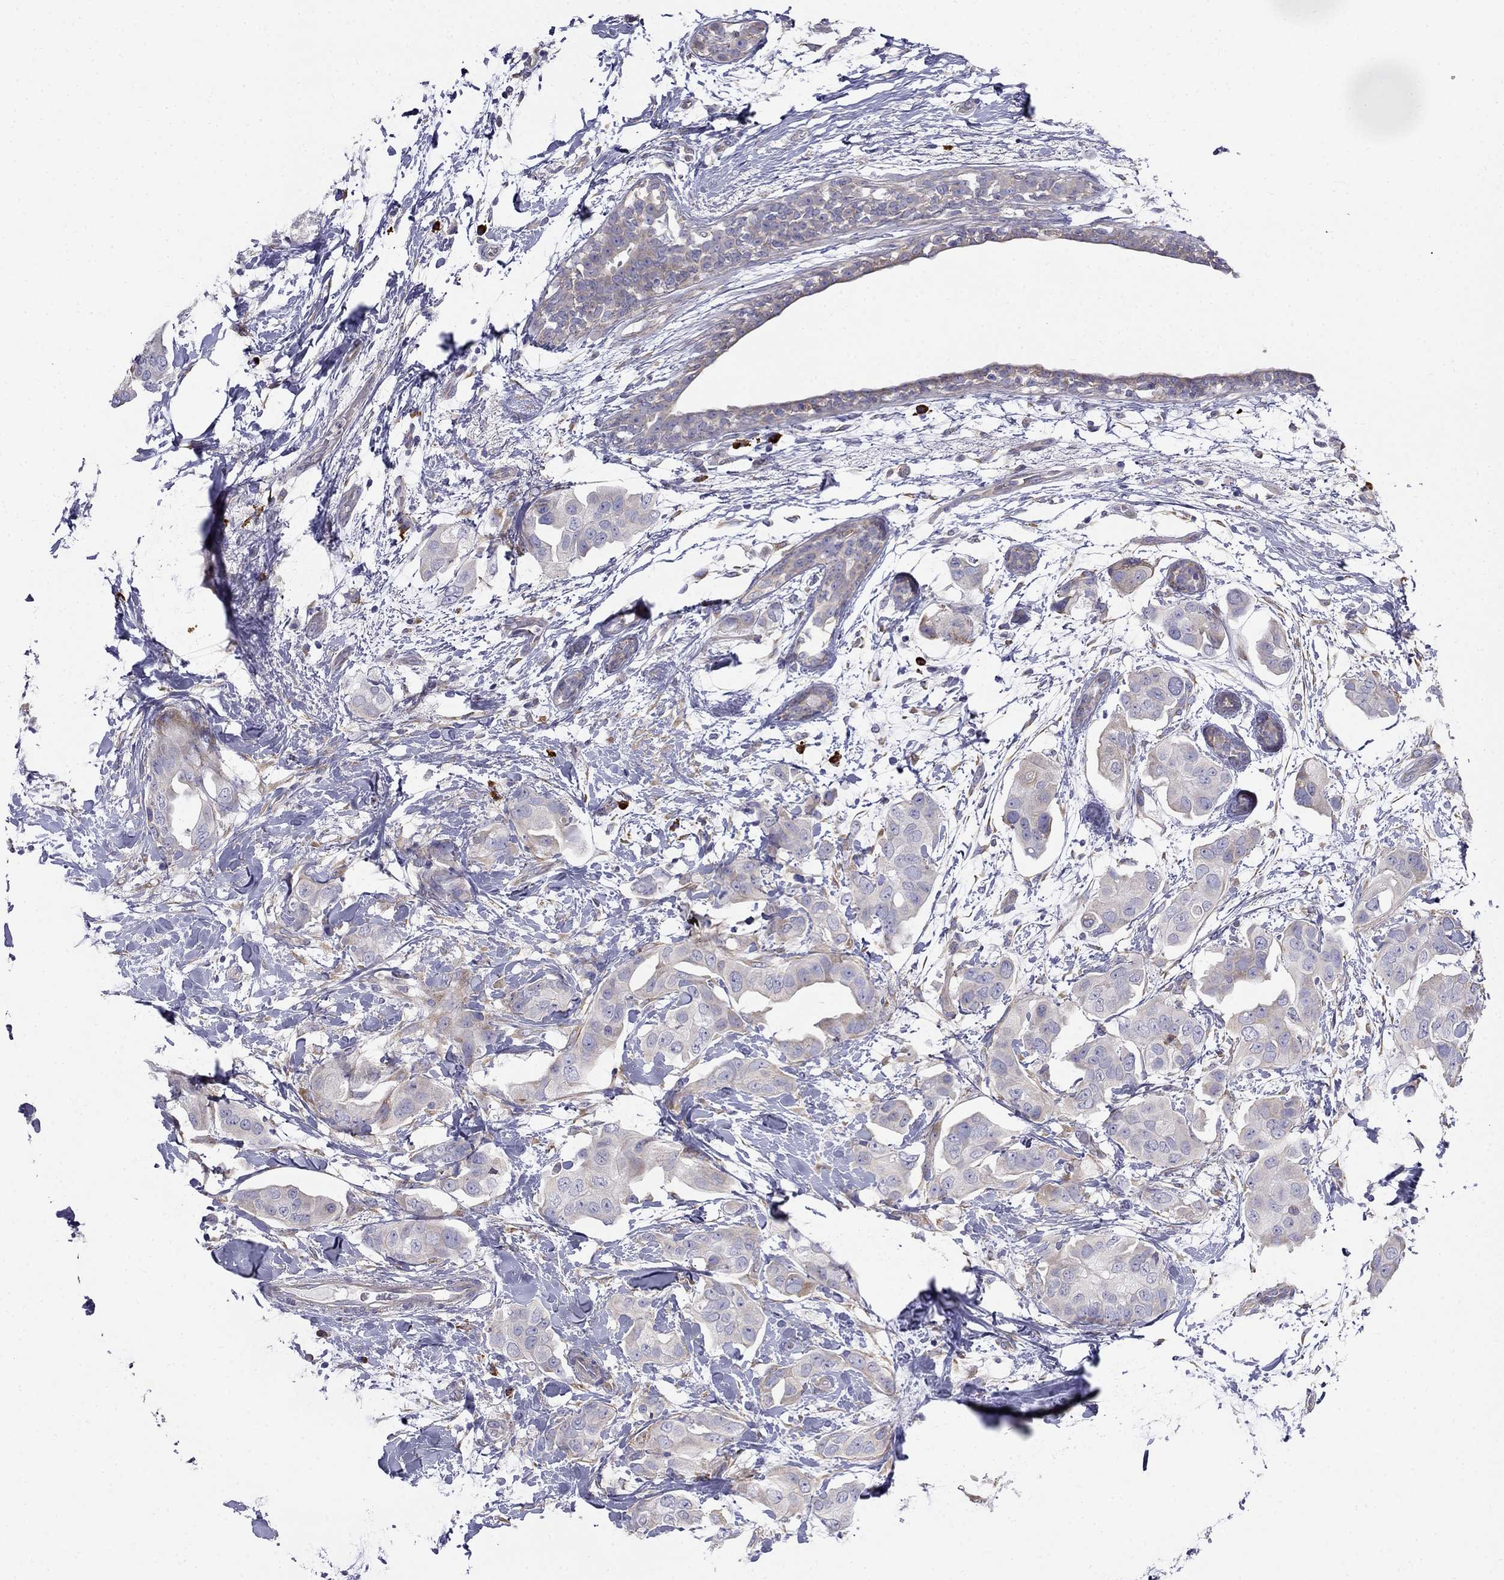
{"staining": {"intensity": "moderate", "quantity": "<25%", "location": "cytoplasmic/membranous"}, "tissue": "breast cancer", "cell_type": "Tumor cells", "image_type": "cancer", "snomed": [{"axis": "morphology", "description": "Normal tissue, NOS"}, {"axis": "morphology", "description": "Duct carcinoma"}, {"axis": "topography", "description": "Breast"}], "caption": "The photomicrograph reveals a brown stain indicating the presence of a protein in the cytoplasmic/membranous of tumor cells in breast cancer.", "gene": "LONRF2", "patient": {"sex": "female", "age": 40}}